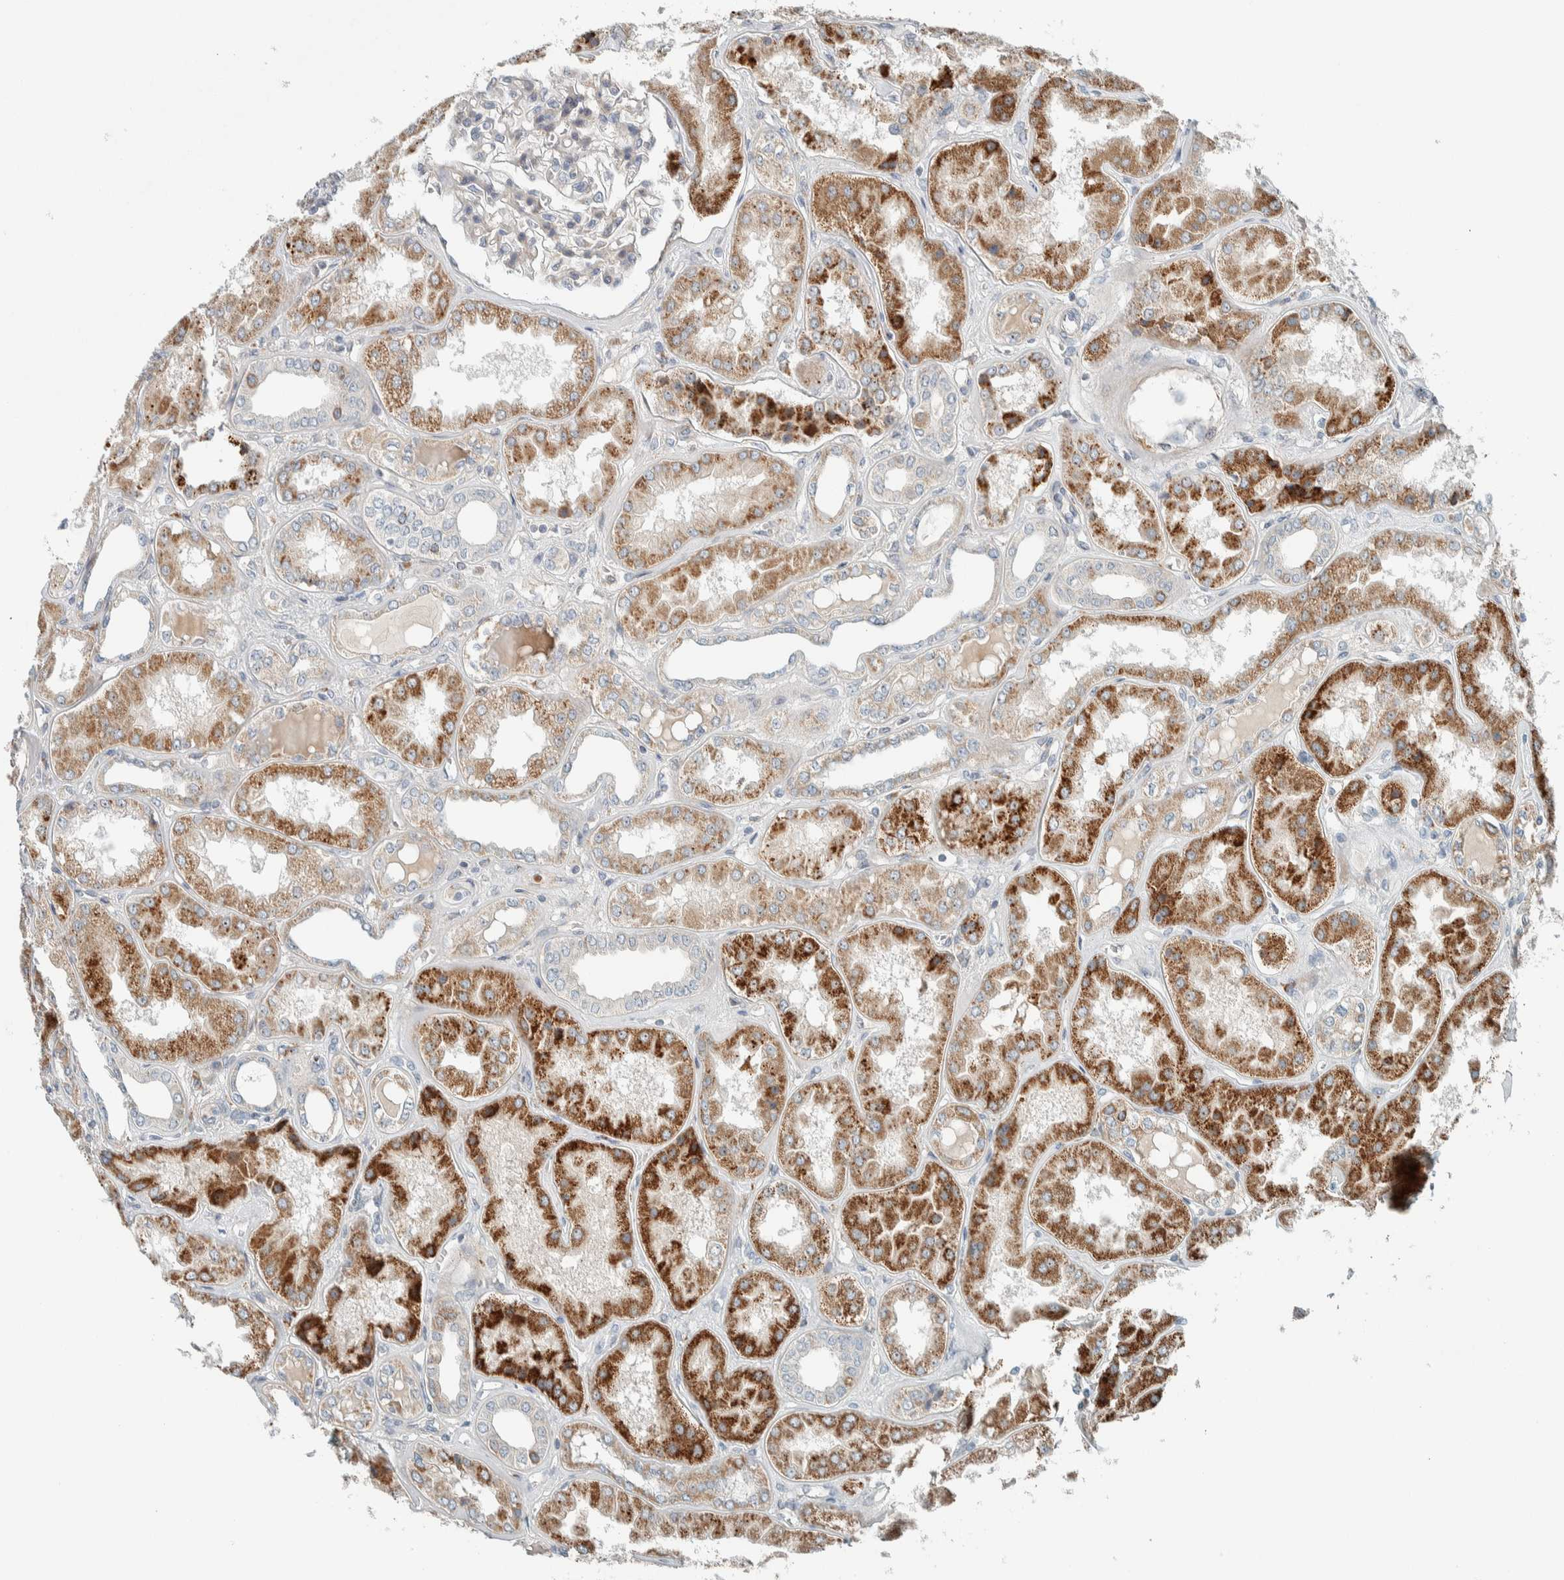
{"staining": {"intensity": "negative", "quantity": "none", "location": "none"}, "tissue": "kidney", "cell_type": "Cells in glomeruli", "image_type": "normal", "snomed": [{"axis": "morphology", "description": "Normal tissue, NOS"}, {"axis": "topography", "description": "Kidney"}], "caption": "IHC micrograph of benign kidney stained for a protein (brown), which shows no expression in cells in glomeruli.", "gene": "SLFN12L", "patient": {"sex": "female", "age": 56}}